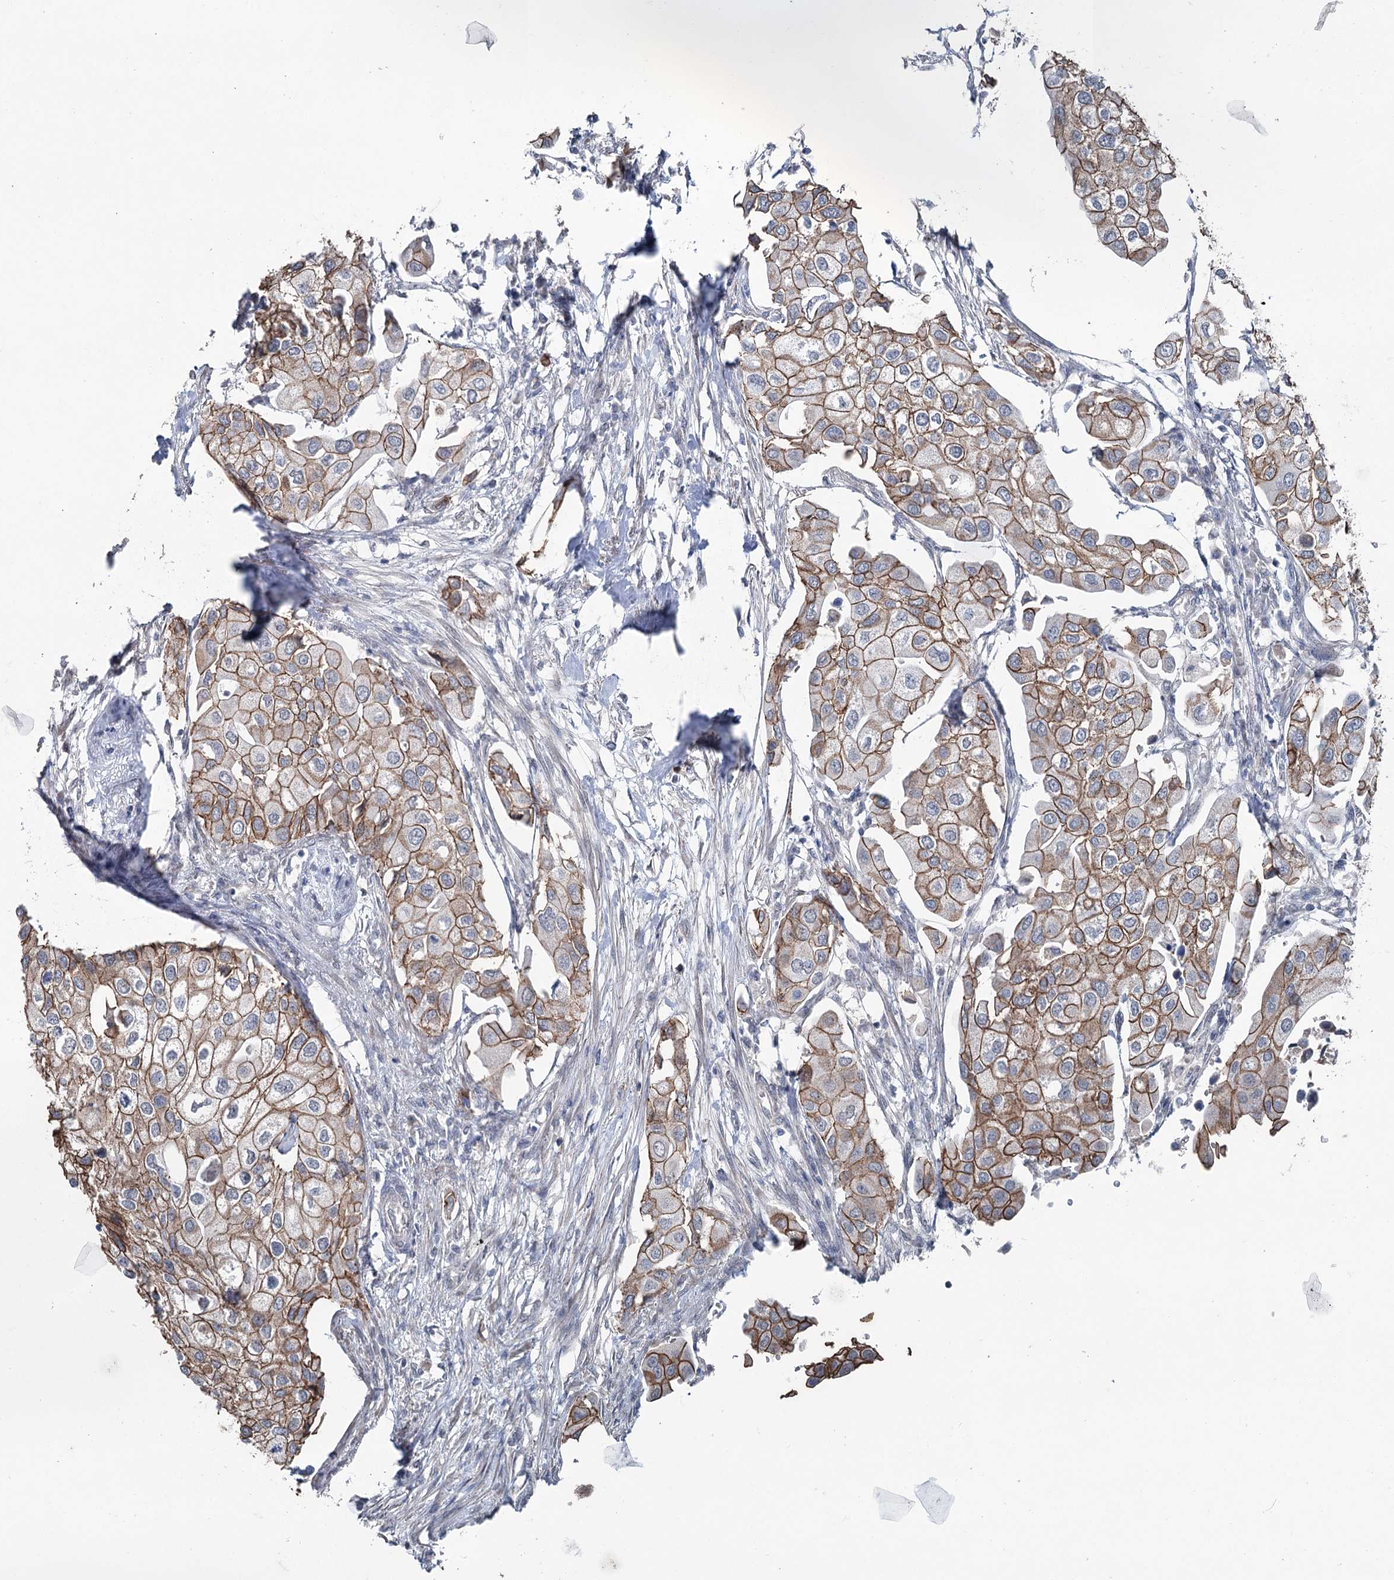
{"staining": {"intensity": "strong", "quantity": ">75%", "location": "cytoplasmic/membranous"}, "tissue": "urothelial cancer", "cell_type": "Tumor cells", "image_type": "cancer", "snomed": [{"axis": "morphology", "description": "Urothelial carcinoma, High grade"}, {"axis": "topography", "description": "Urinary bladder"}], "caption": "There is high levels of strong cytoplasmic/membranous positivity in tumor cells of urothelial cancer, as demonstrated by immunohistochemical staining (brown color).", "gene": "FAM120B", "patient": {"sex": "male", "age": 64}}